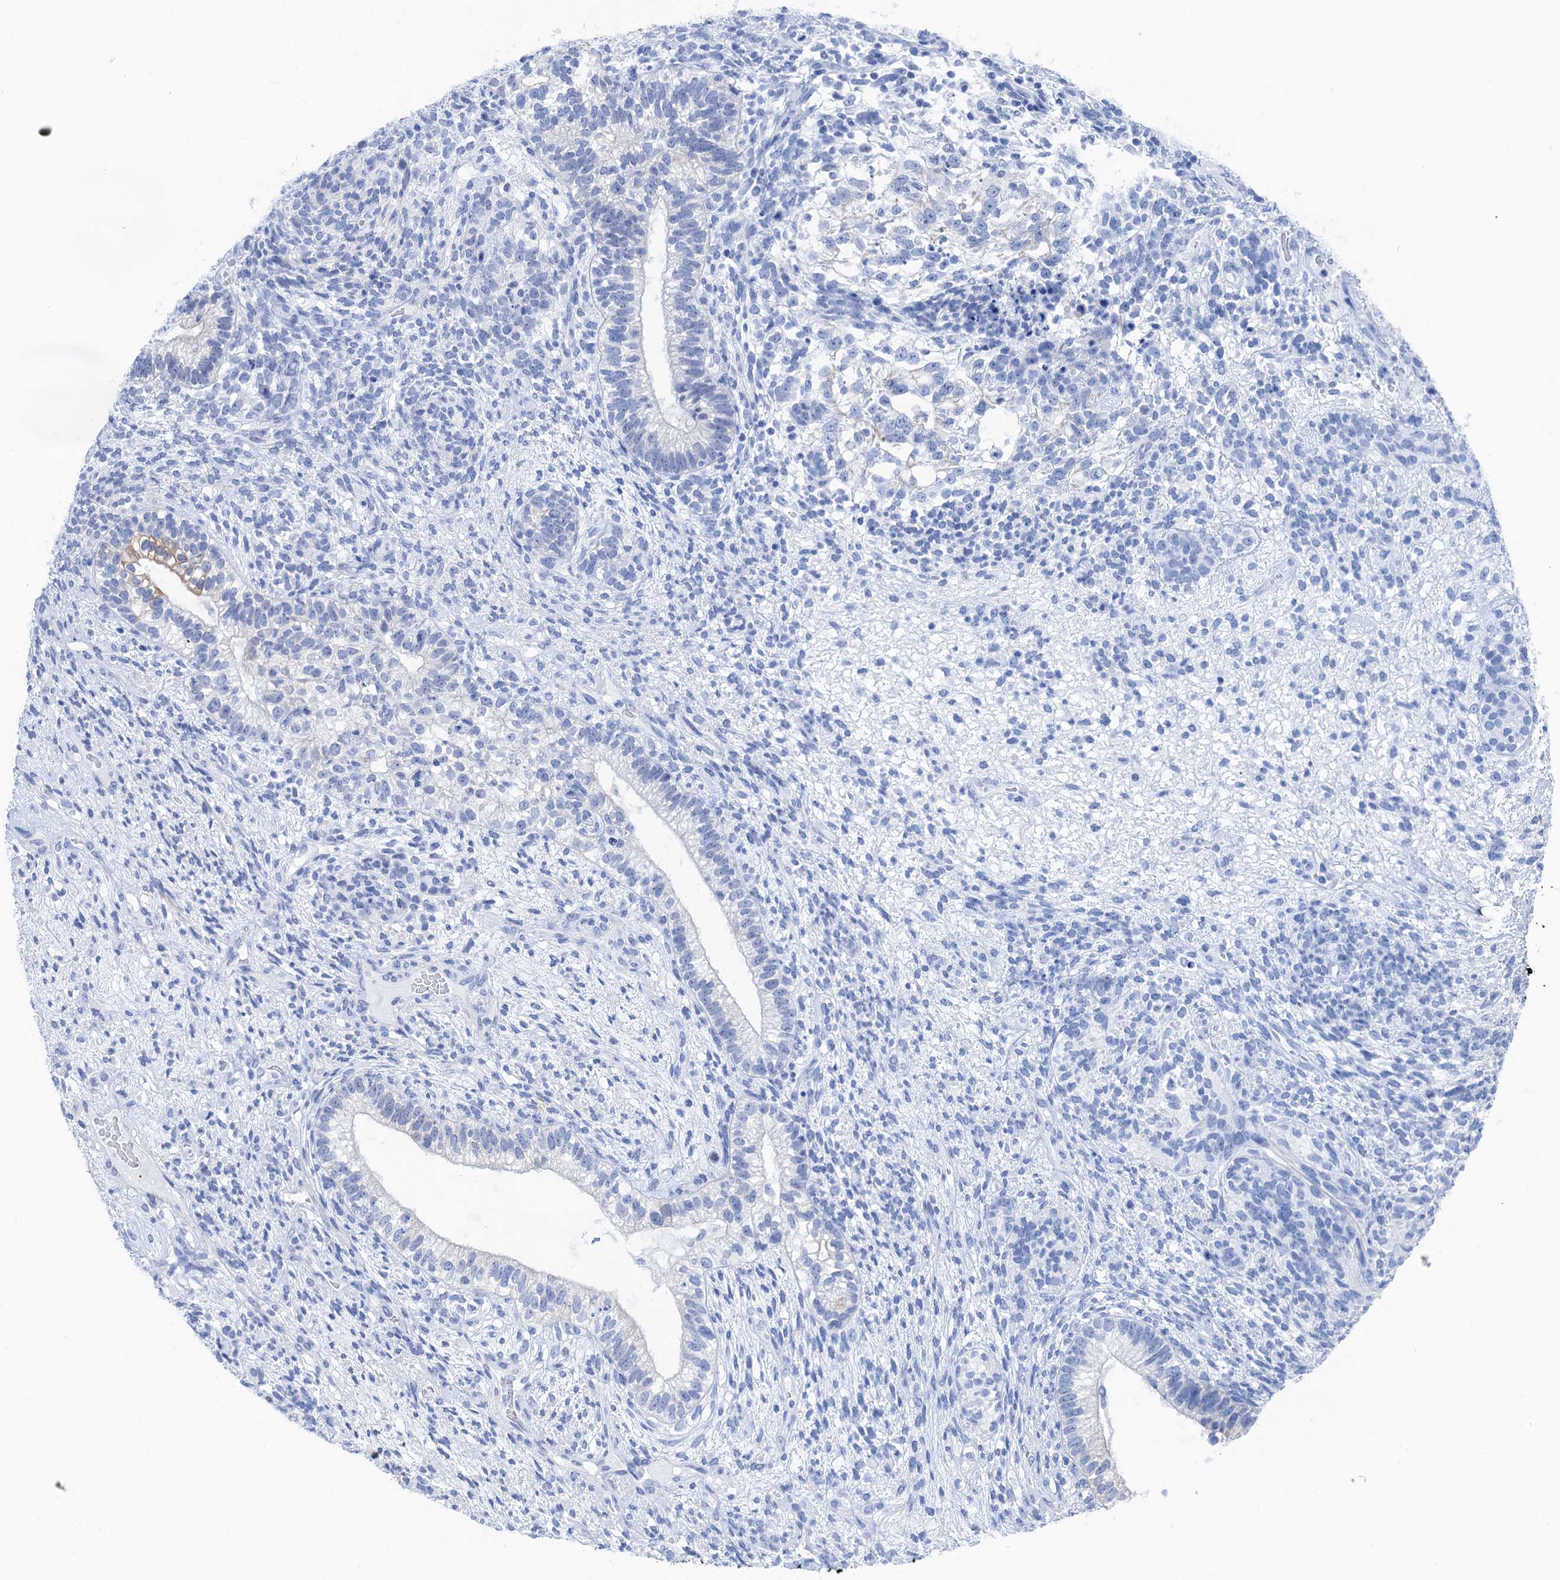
{"staining": {"intensity": "moderate", "quantity": "<25%", "location": "cytoplasmic/membranous"}, "tissue": "testis cancer", "cell_type": "Tumor cells", "image_type": "cancer", "snomed": [{"axis": "morphology", "description": "Seminoma, NOS"}, {"axis": "morphology", "description": "Carcinoma, Embryonal, NOS"}, {"axis": "topography", "description": "Testis"}], "caption": "Testis cancer (seminoma) stained with a brown dye reveals moderate cytoplasmic/membranous positive positivity in approximately <25% of tumor cells.", "gene": "TTC31", "patient": {"sex": "male", "age": 28}}